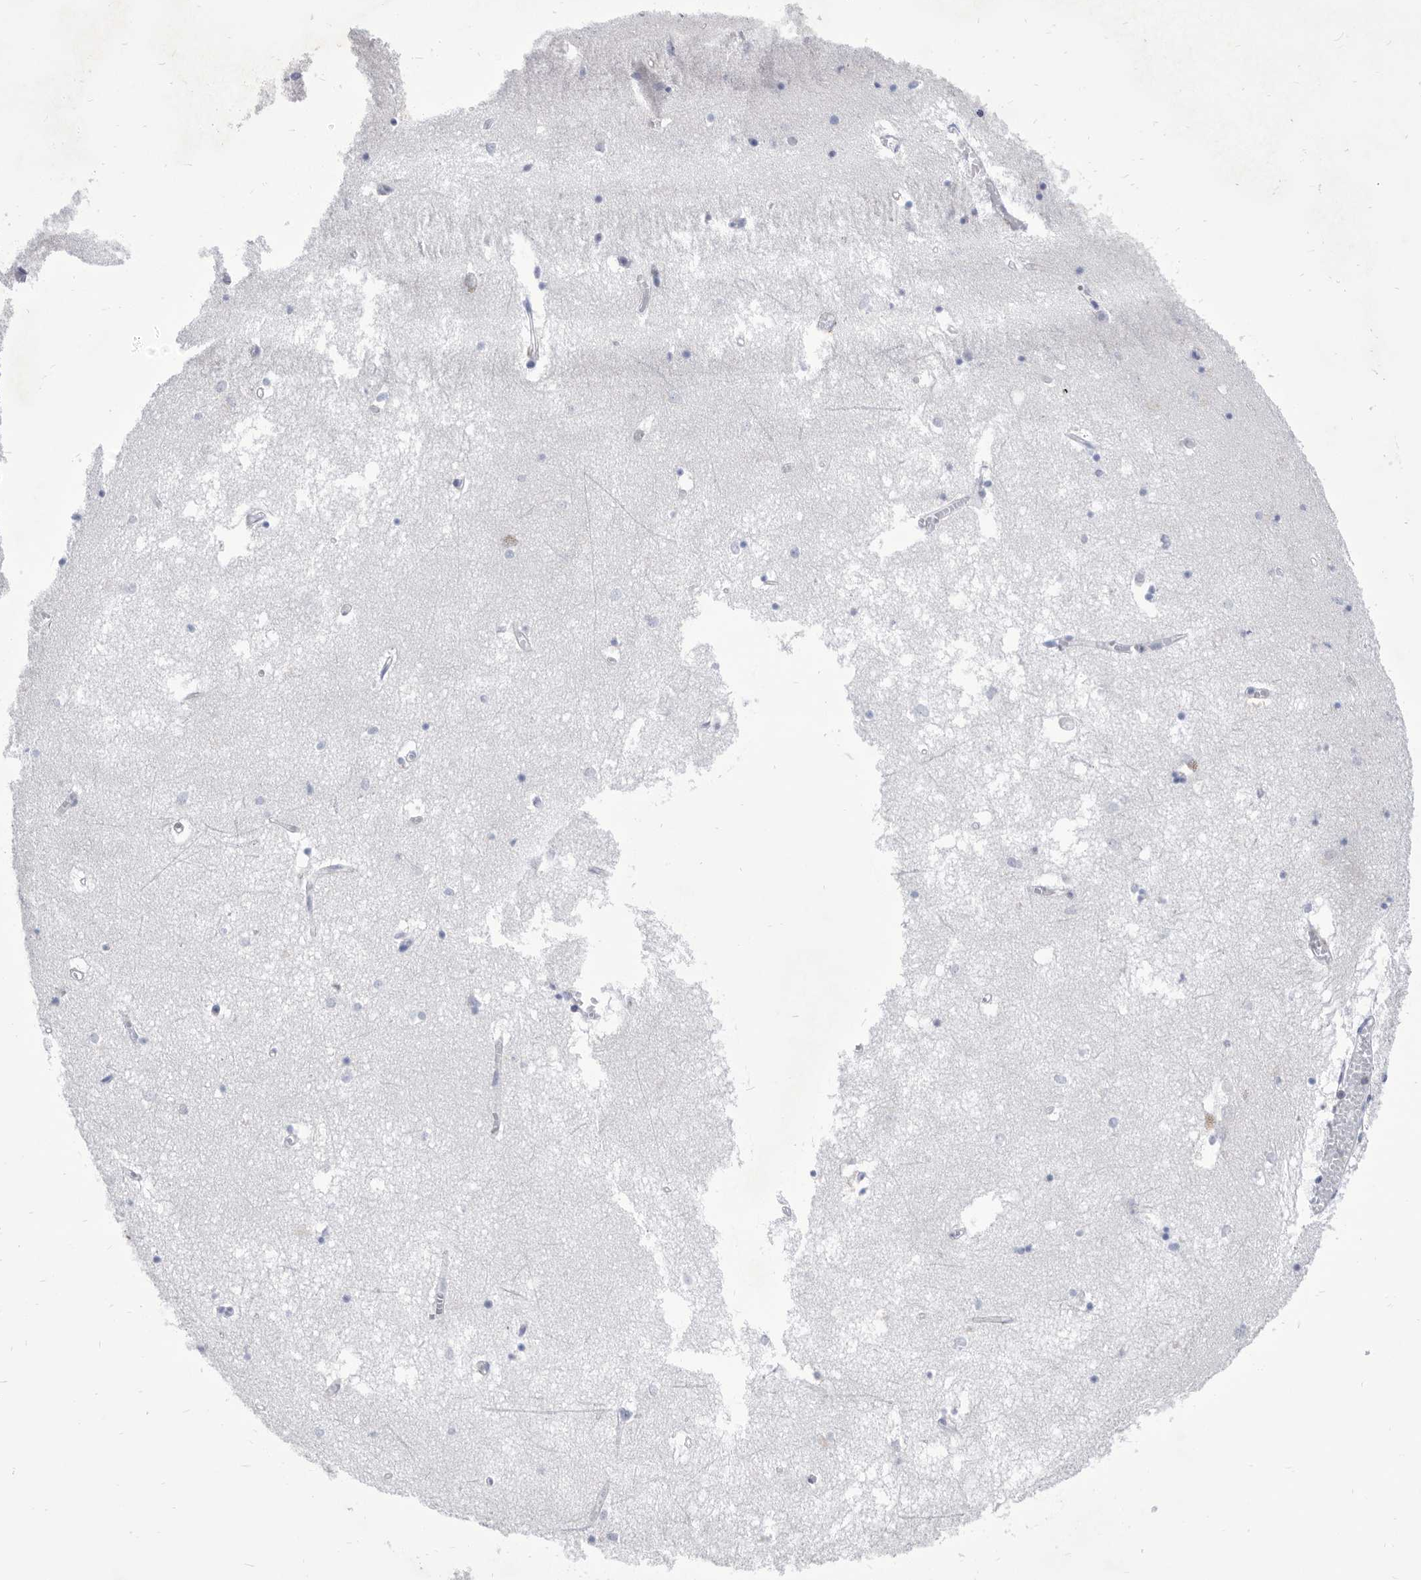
{"staining": {"intensity": "negative", "quantity": "none", "location": "none"}, "tissue": "hippocampus", "cell_type": "Glial cells", "image_type": "normal", "snomed": [{"axis": "morphology", "description": "Normal tissue, NOS"}, {"axis": "topography", "description": "Hippocampus"}], "caption": "Immunohistochemistry histopathology image of unremarkable hippocampus: human hippocampus stained with DAB (3,3'-diaminobenzidine) displays no significant protein staining in glial cells. (DAB (3,3'-diaminobenzidine) immunohistochemistry, high magnification).", "gene": "SMG7", "patient": {"sex": "male", "age": 70}}